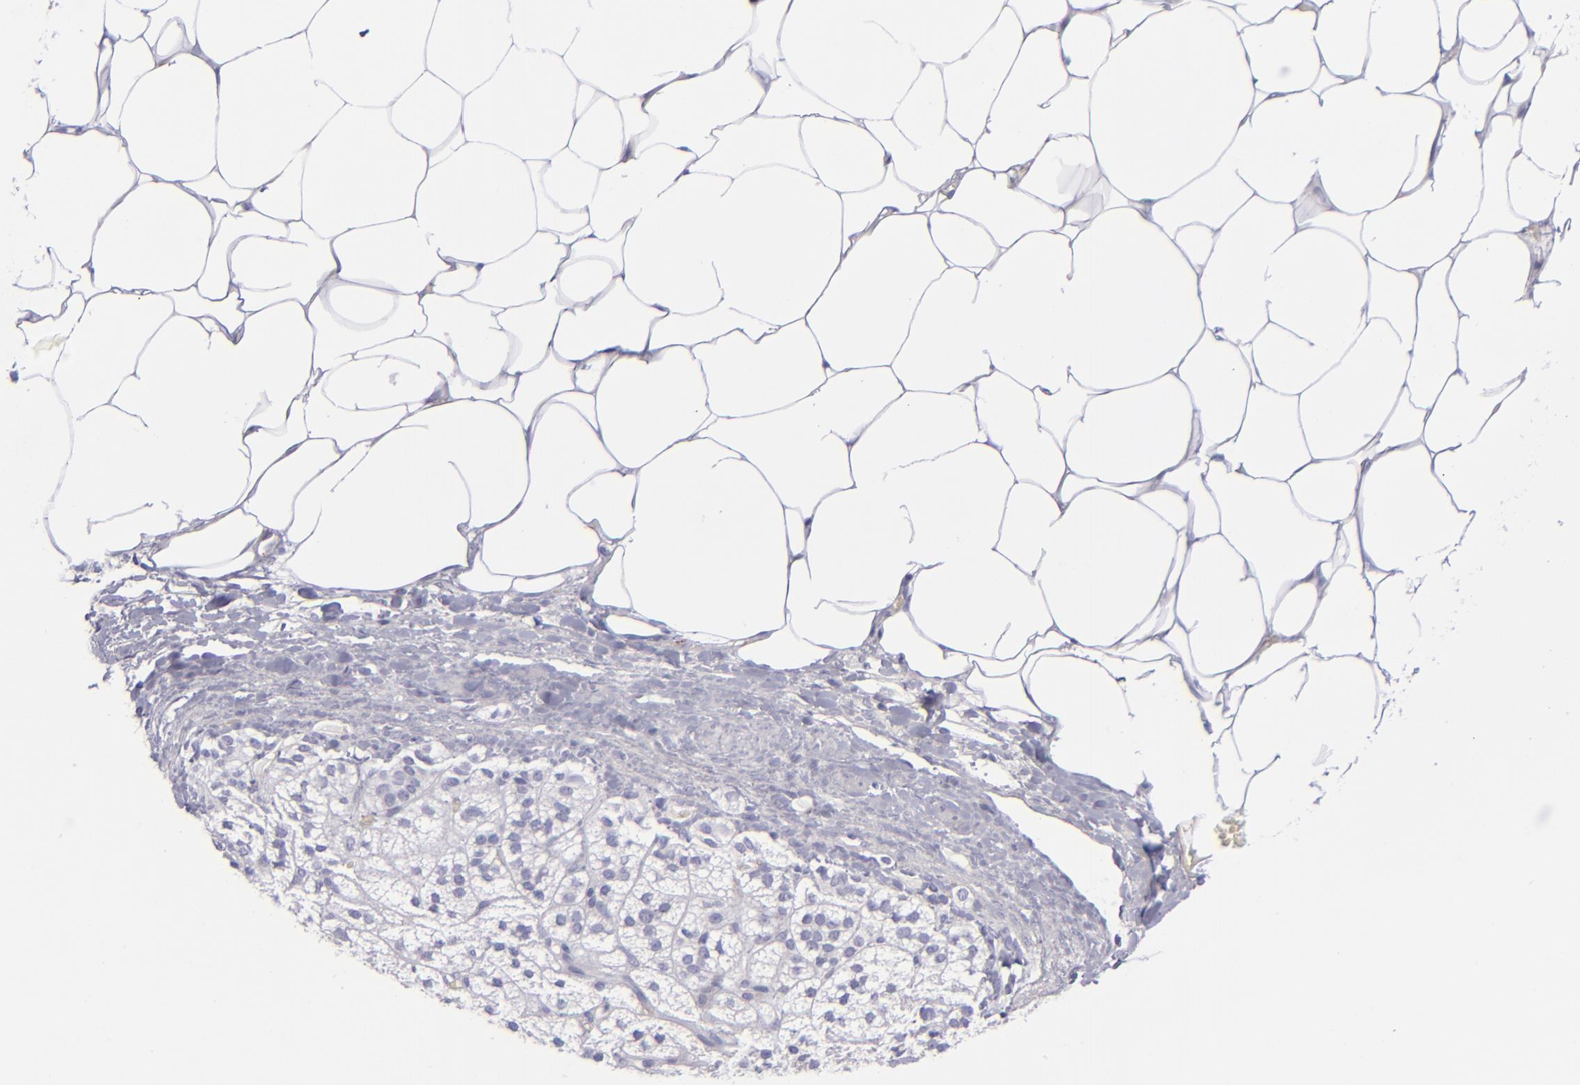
{"staining": {"intensity": "negative", "quantity": "none", "location": "none"}, "tissue": "adrenal gland", "cell_type": "Glandular cells", "image_type": "normal", "snomed": [{"axis": "morphology", "description": "Normal tissue, NOS"}, {"axis": "topography", "description": "Adrenal gland"}], "caption": "DAB immunohistochemical staining of unremarkable human adrenal gland displays no significant positivity in glandular cells. Brightfield microscopy of IHC stained with DAB (3,3'-diaminobenzidine) (brown) and hematoxylin (blue), captured at high magnification.", "gene": "CD27", "patient": {"sex": "male", "age": 35}}